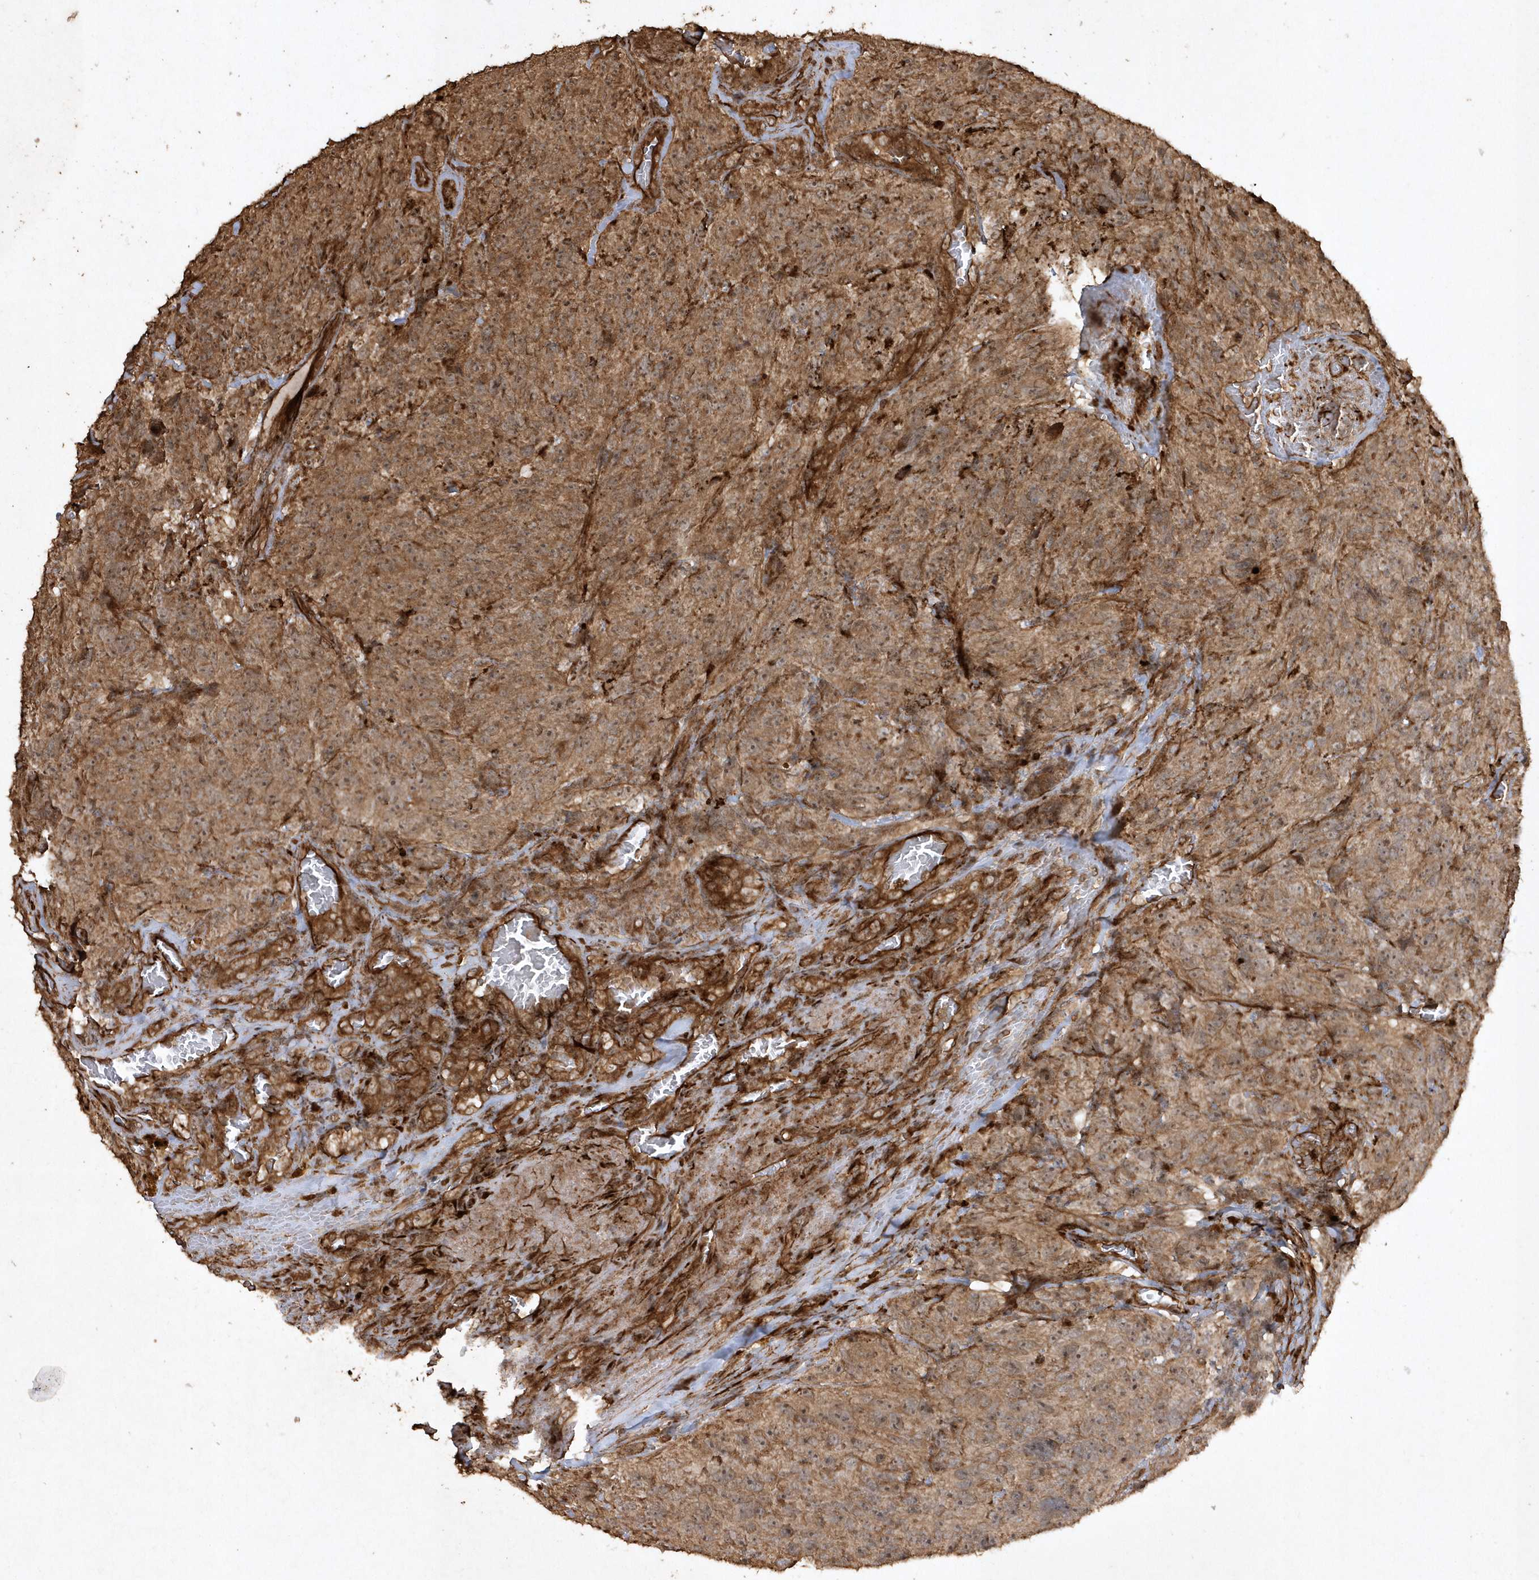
{"staining": {"intensity": "moderate", "quantity": ">75%", "location": "cytoplasmic/membranous"}, "tissue": "glioma", "cell_type": "Tumor cells", "image_type": "cancer", "snomed": [{"axis": "morphology", "description": "Glioma, malignant, High grade"}, {"axis": "topography", "description": "Brain"}], "caption": "Moderate cytoplasmic/membranous positivity for a protein is identified in approximately >75% of tumor cells of glioma using IHC.", "gene": "AVPI1", "patient": {"sex": "male", "age": 69}}